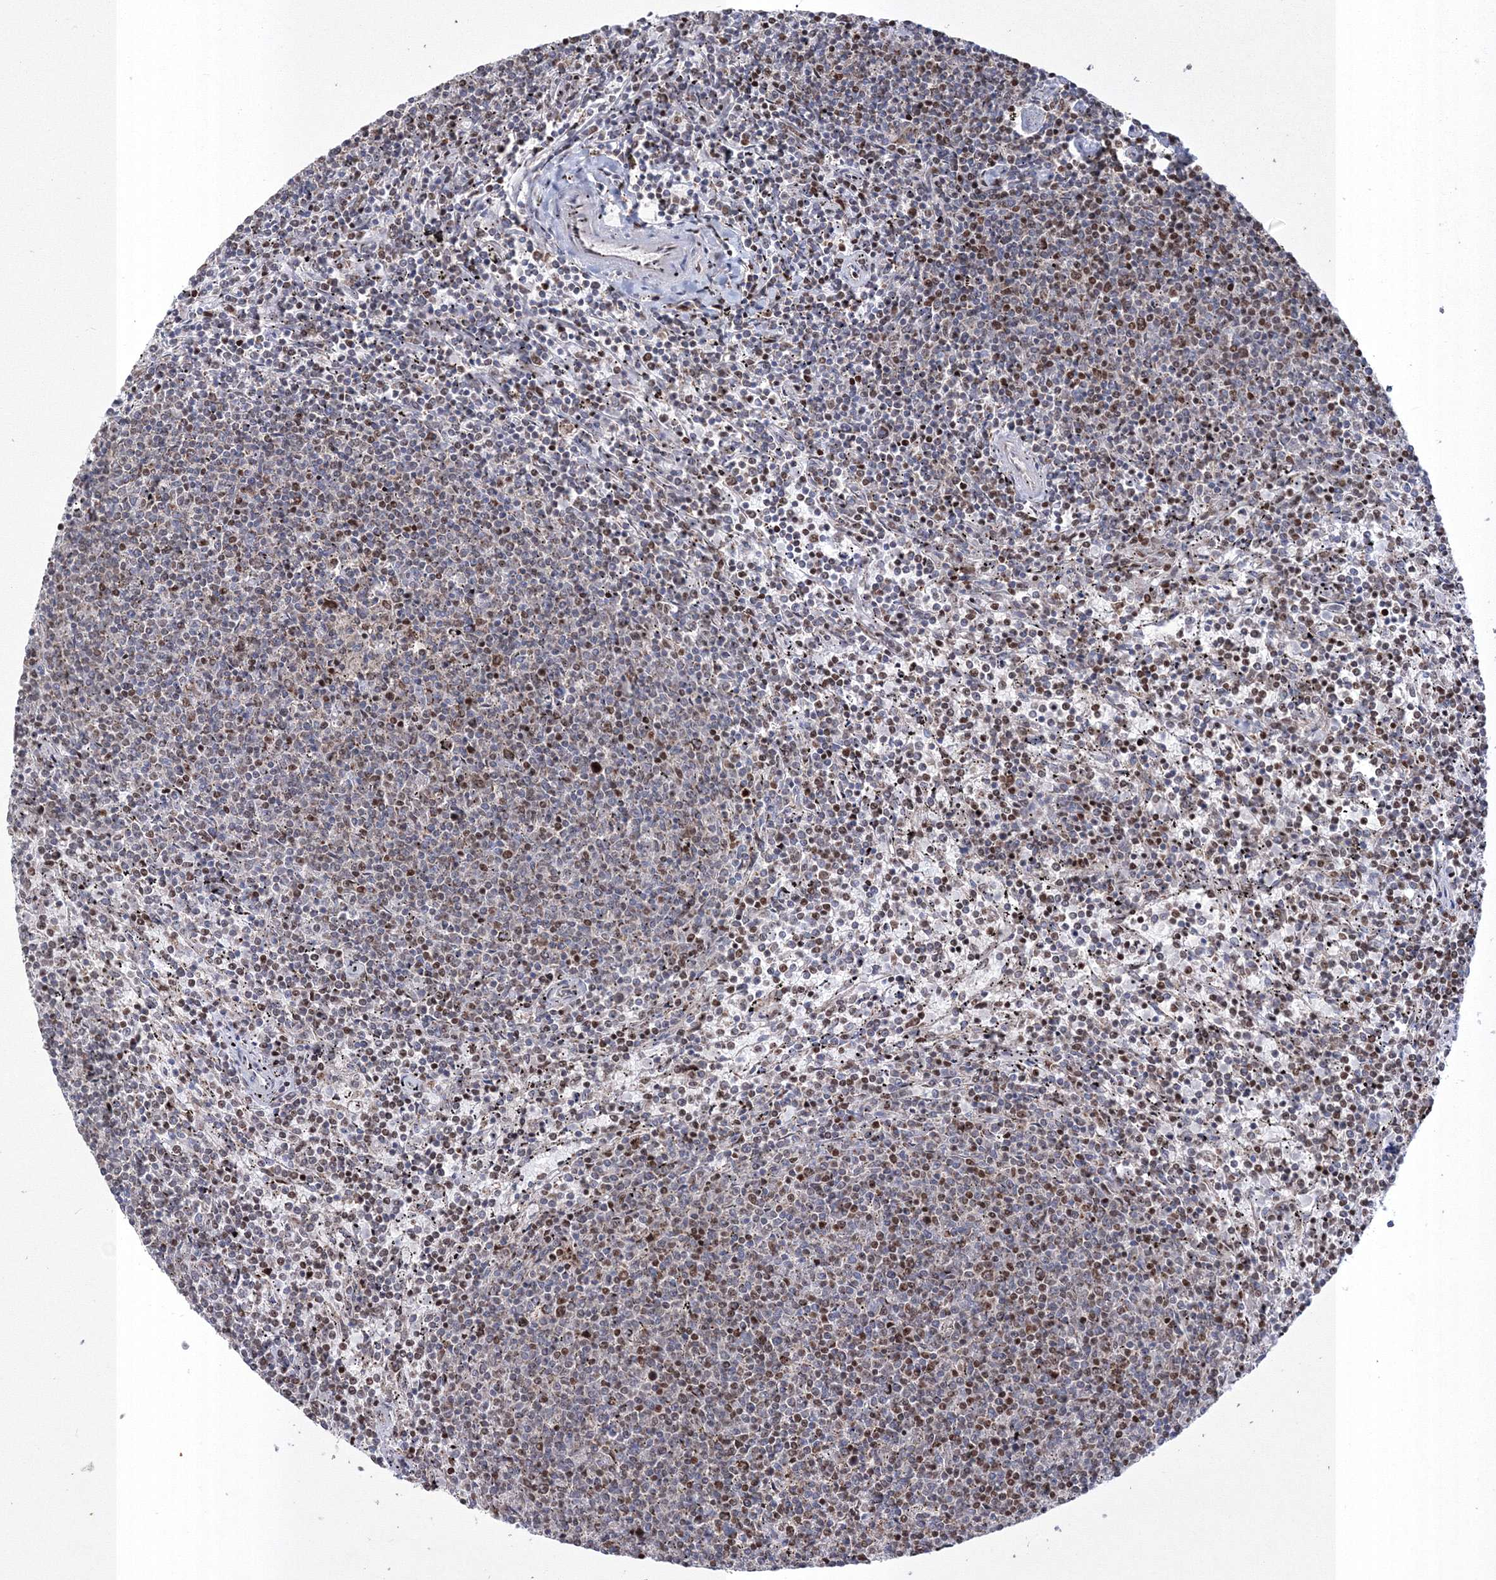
{"staining": {"intensity": "strong", "quantity": "<25%", "location": "cytoplasmic/membranous"}, "tissue": "lymphoma", "cell_type": "Tumor cells", "image_type": "cancer", "snomed": [{"axis": "morphology", "description": "Malignant lymphoma, non-Hodgkin's type, Low grade"}, {"axis": "topography", "description": "Spleen"}], "caption": "Protein positivity by IHC exhibits strong cytoplasmic/membranous positivity in about <25% of tumor cells in lymphoma.", "gene": "GRSF1", "patient": {"sex": "female", "age": 50}}